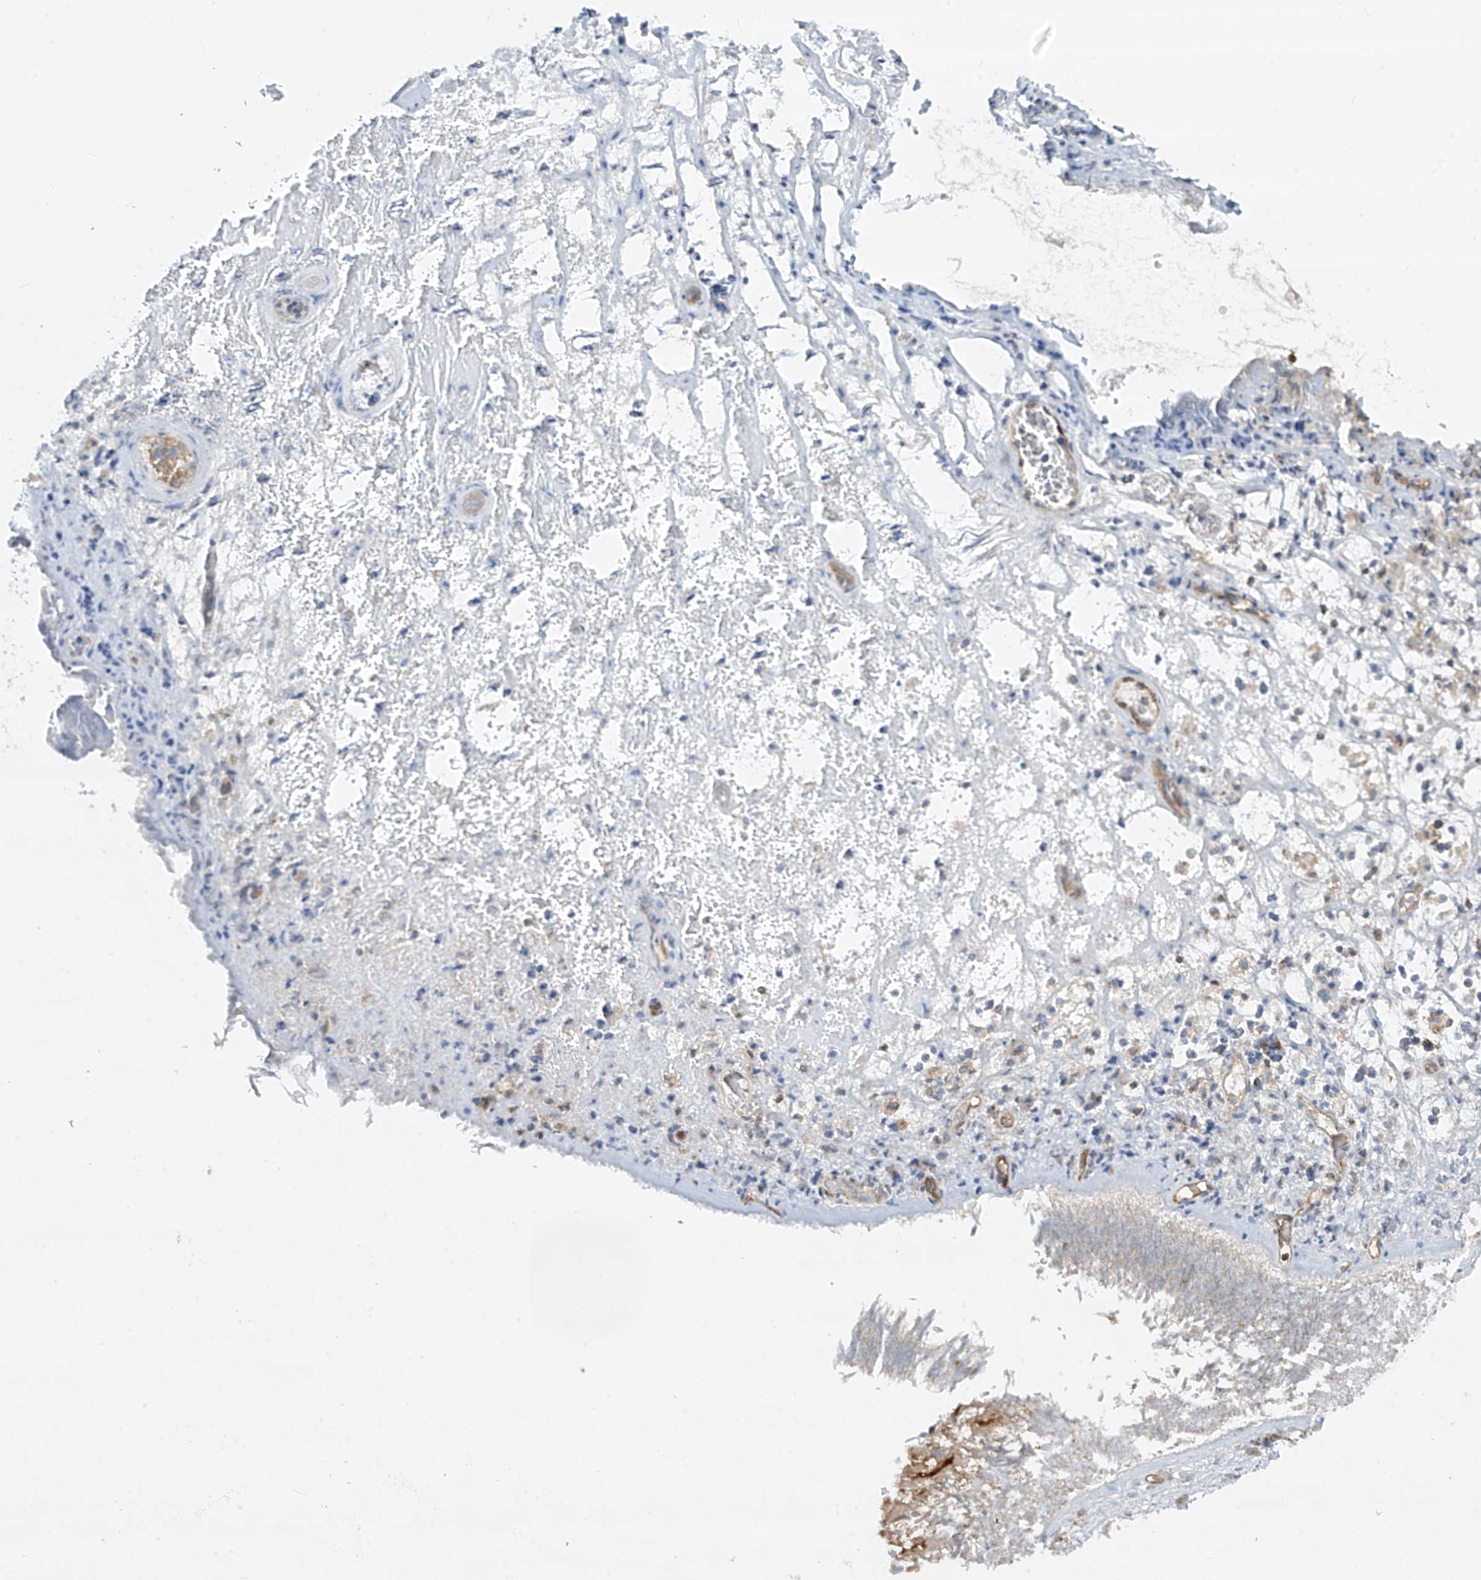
{"staining": {"intensity": "moderate", "quantity": "<25%", "location": "cytoplasmic/membranous"}, "tissue": "nasopharynx", "cell_type": "Respiratory epithelial cells", "image_type": "normal", "snomed": [{"axis": "morphology", "description": "Normal tissue, NOS"}, {"axis": "morphology", "description": "Inflammation, NOS"}, {"axis": "morphology", "description": "Malignant melanoma, Metastatic site"}, {"axis": "topography", "description": "Nasopharynx"}], "caption": "Immunohistochemistry histopathology image of unremarkable human nasopharynx stained for a protein (brown), which shows low levels of moderate cytoplasmic/membranous staining in about <25% of respiratory epithelial cells.", "gene": "HLA", "patient": {"sex": "male", "age": 70}}